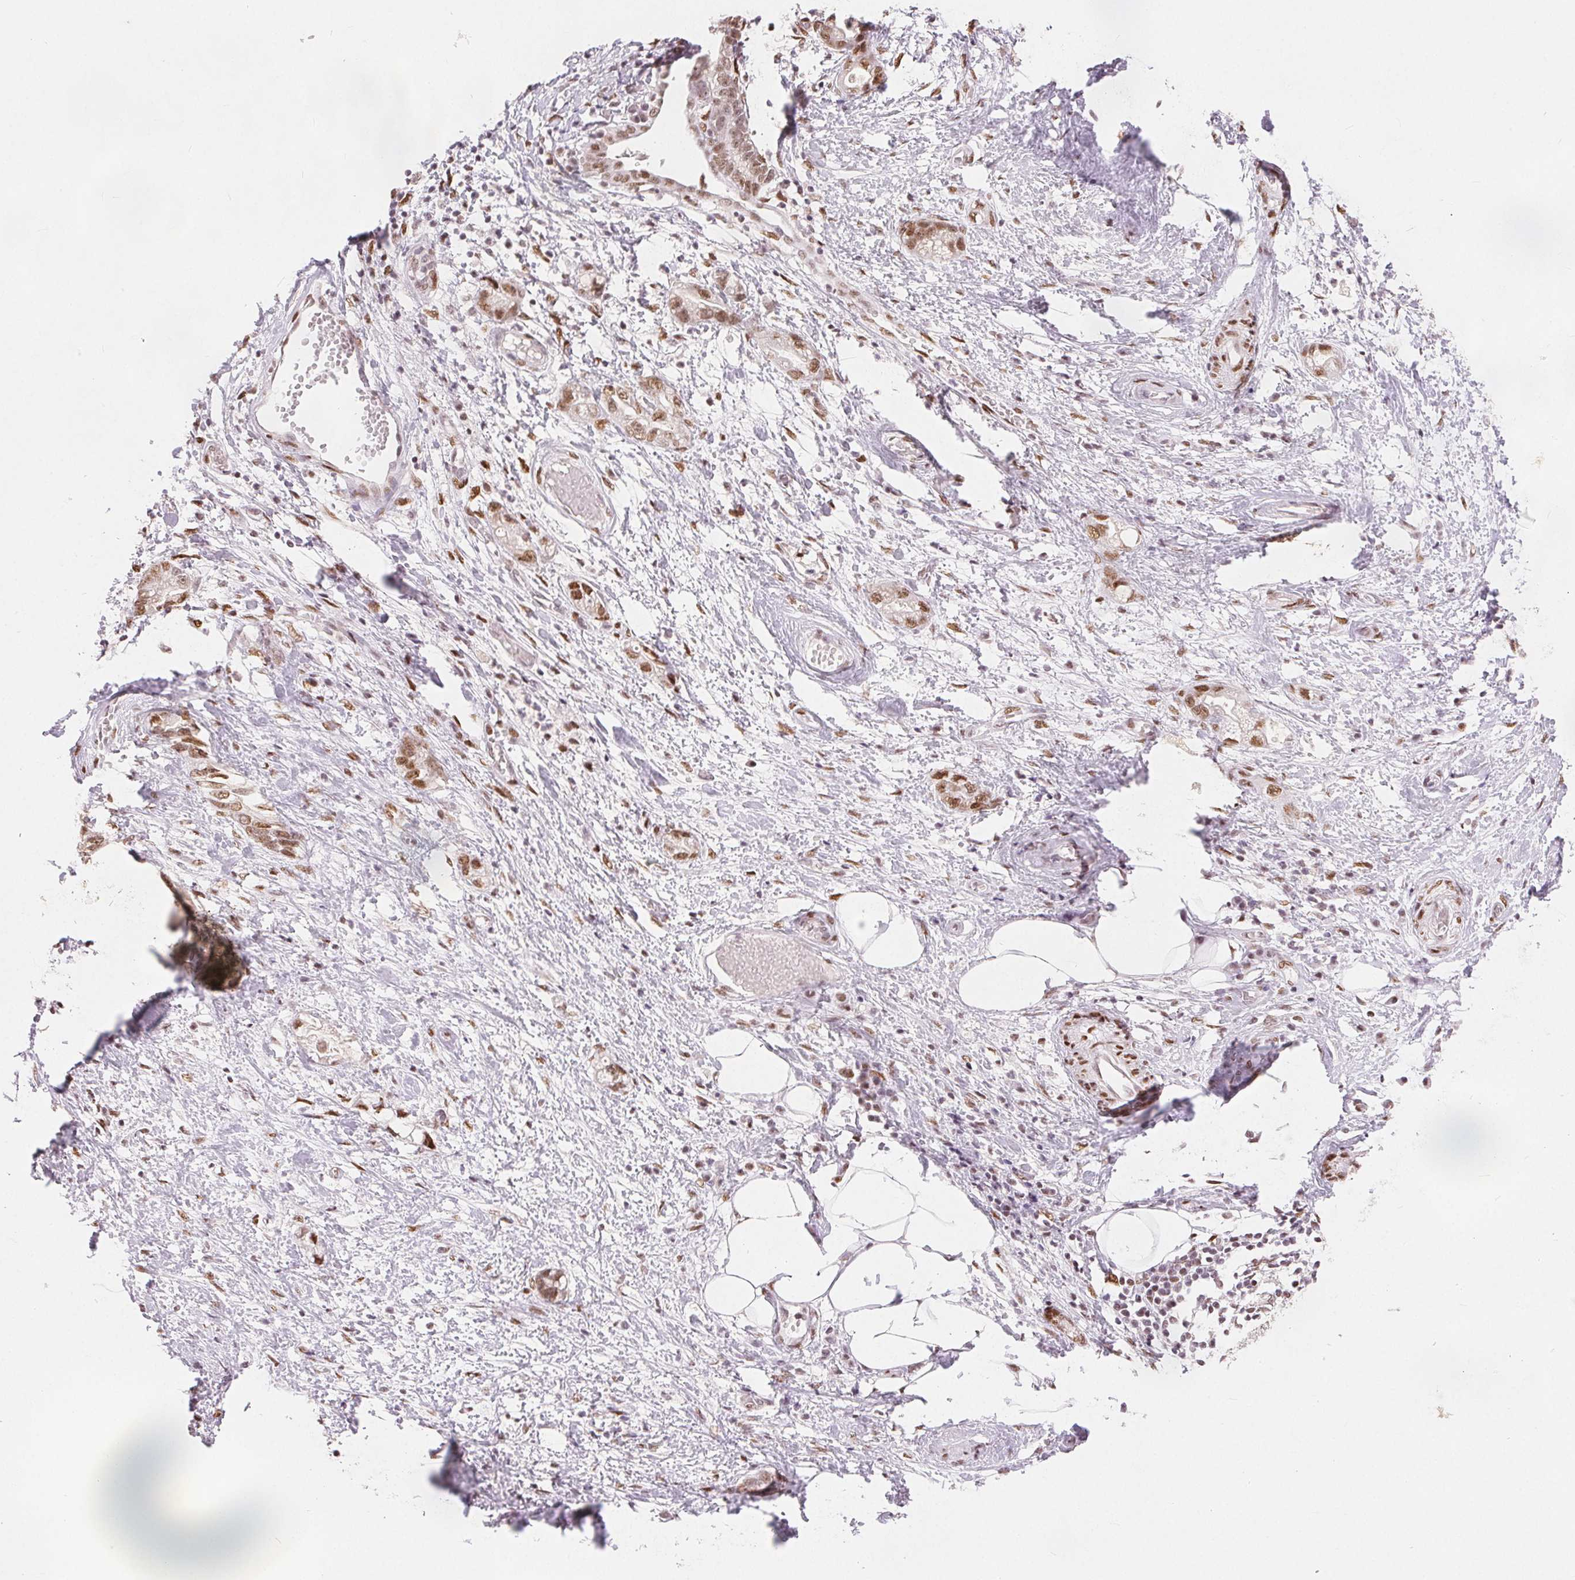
{"staining": {"intensity": "moderate", "quantity": ">75%", "location": "nuclear"}, "tissue": "stomach cancer", "cell_type": "Tumor cells", "image_type": "cancer", "snomed": [{"axis": "morphology", "description": "Adenocarcinoma, NOS"}, {"axis": "topography", "description": "Stomach"}], "caption": "Protein expression analysis of human stomach adenocarcinoma reveals moderate nuclear positivity in about >75% of tumor cells.", "gene": "ZNF703", "patient": {"sex": "male", "age": 55}}